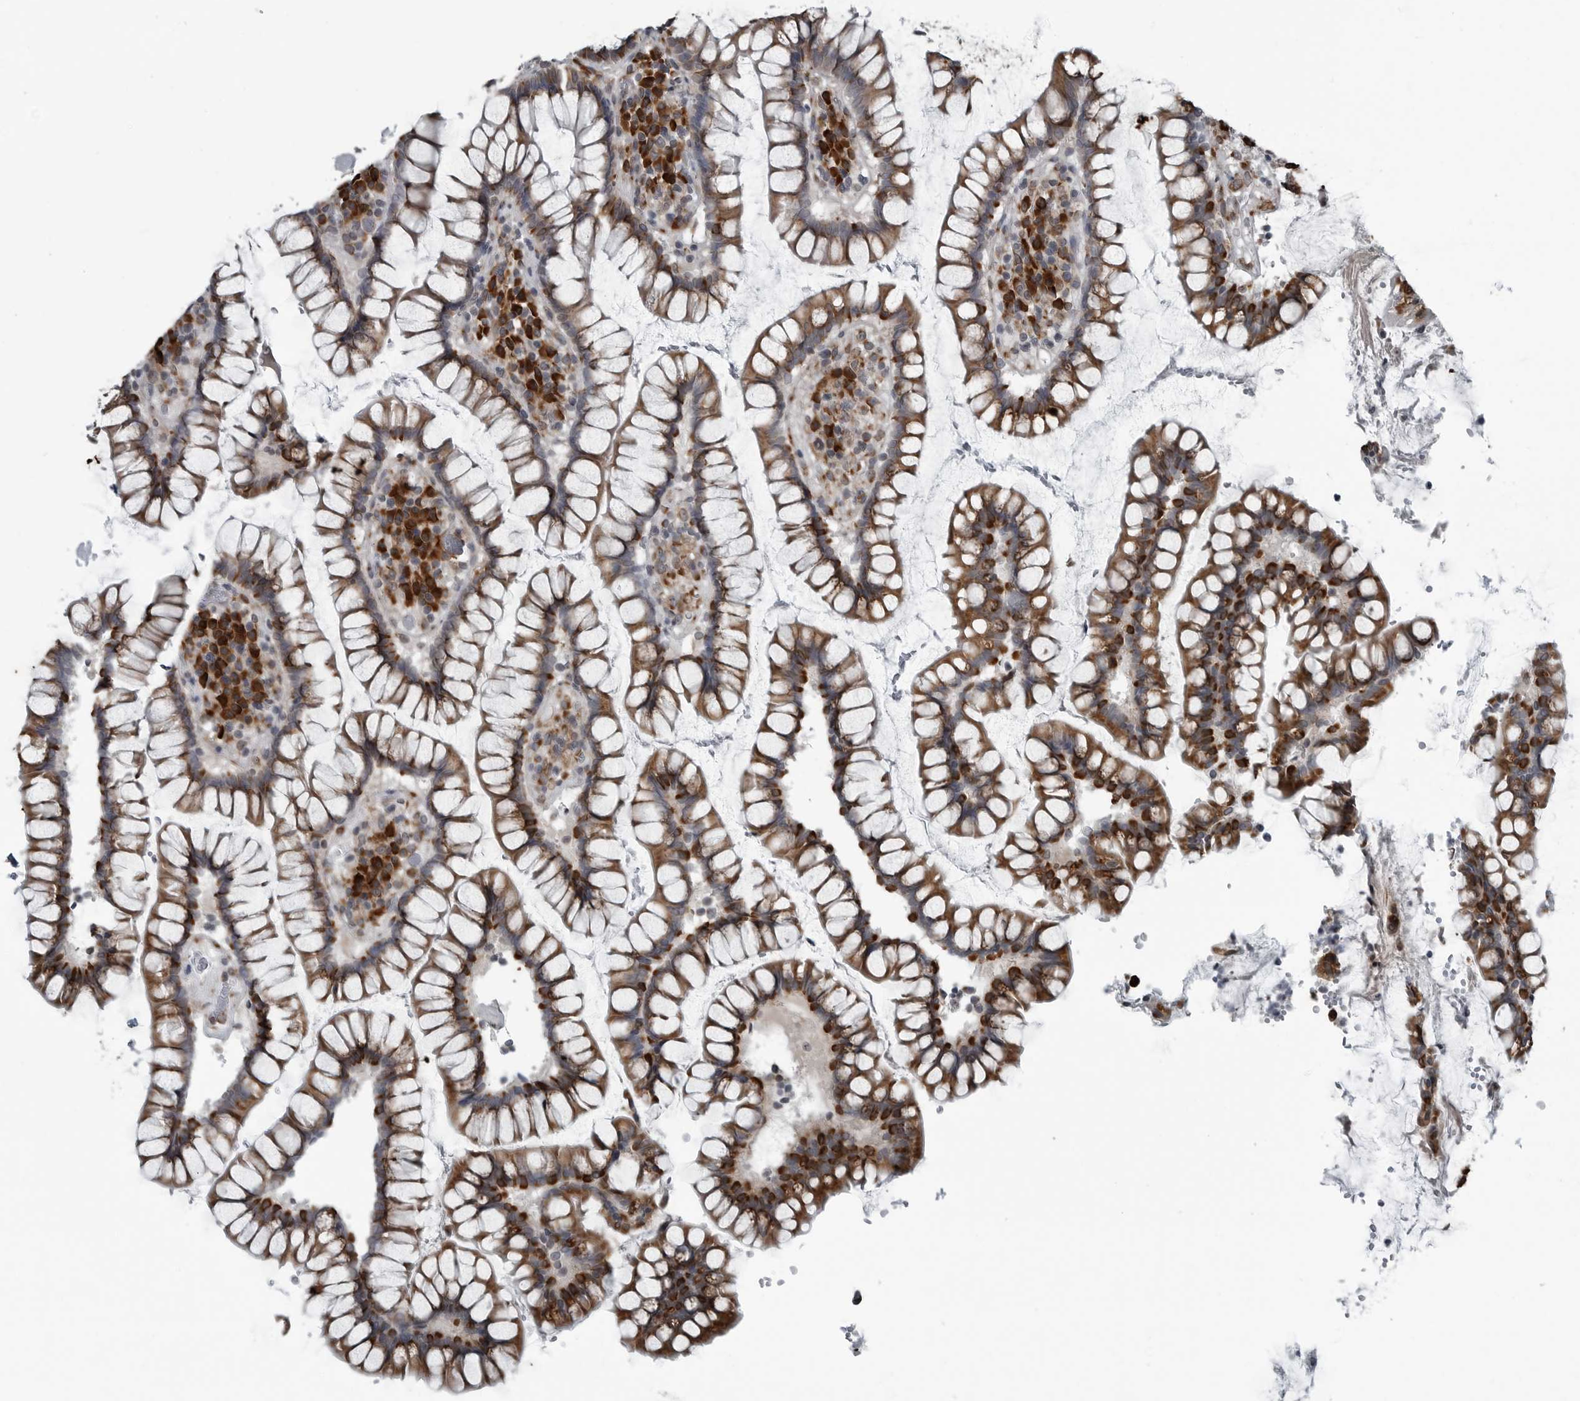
{"staining": {"intensity": "moderate", "quantity": "25%-75%", "location": "cytoplasmic/membranous"}, "tissue": "colon", "cell_type": "Endothelial cells", "image_type": "normal", "snomed": [{"axis": "morphology", "description": "Normal tissue, NOS"}, {"axis": "topography", "description": "Colon"}], "caption": "Immunohistochemical staining of benign human colon exhibits medium levels of moderate cytoplasmic/membranous staining in about 25%-75% of endothelial cells. (brown staining indicates protein expression, while blue staining denotes nuclei).", "gene": "CEP85", "patient": {"sex": "female", "age": 79}}